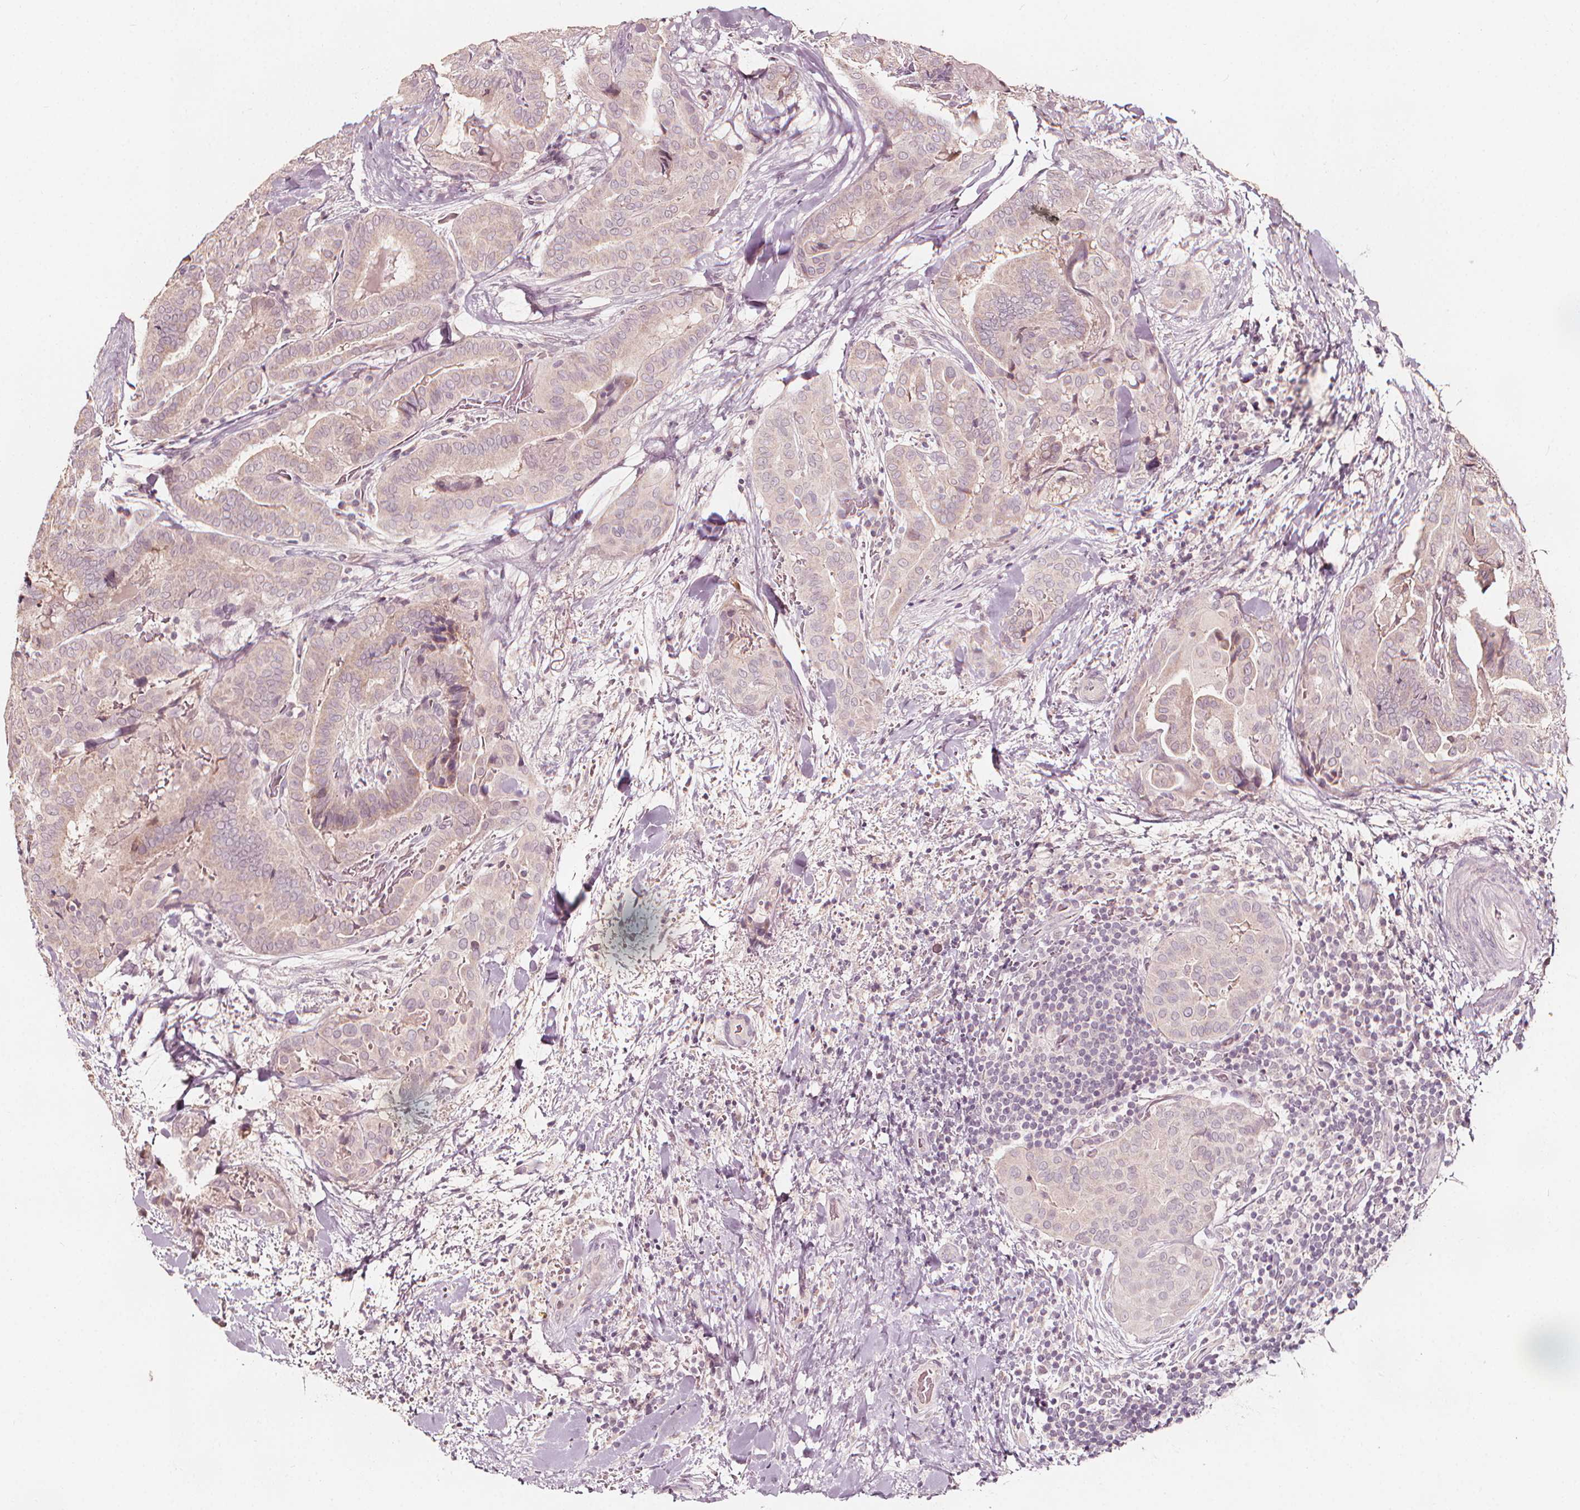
{"staining": {"intensity": "weak", "quantity": "25%-75%", "location": "cytoplasmic/membranous"}, "tissue": "thyroid cancer", "cell_type": "Tumor cells", "image_type": "cancer", "snomed": [{"axis": "morphology", "description": "Papillary adenocarcinoma, NOS"}, {"axis": "topography", "description": "Thyroid gland"}], "caption": "Immunohistochemical staining of human thyroid cancer reveals low levels of weak cytoplasmic/membranous protein positivity in approximately 25%-75% of tumor cells.", "gene": "NPC1L1", "patient": {"sex": "female", "age": 61}}